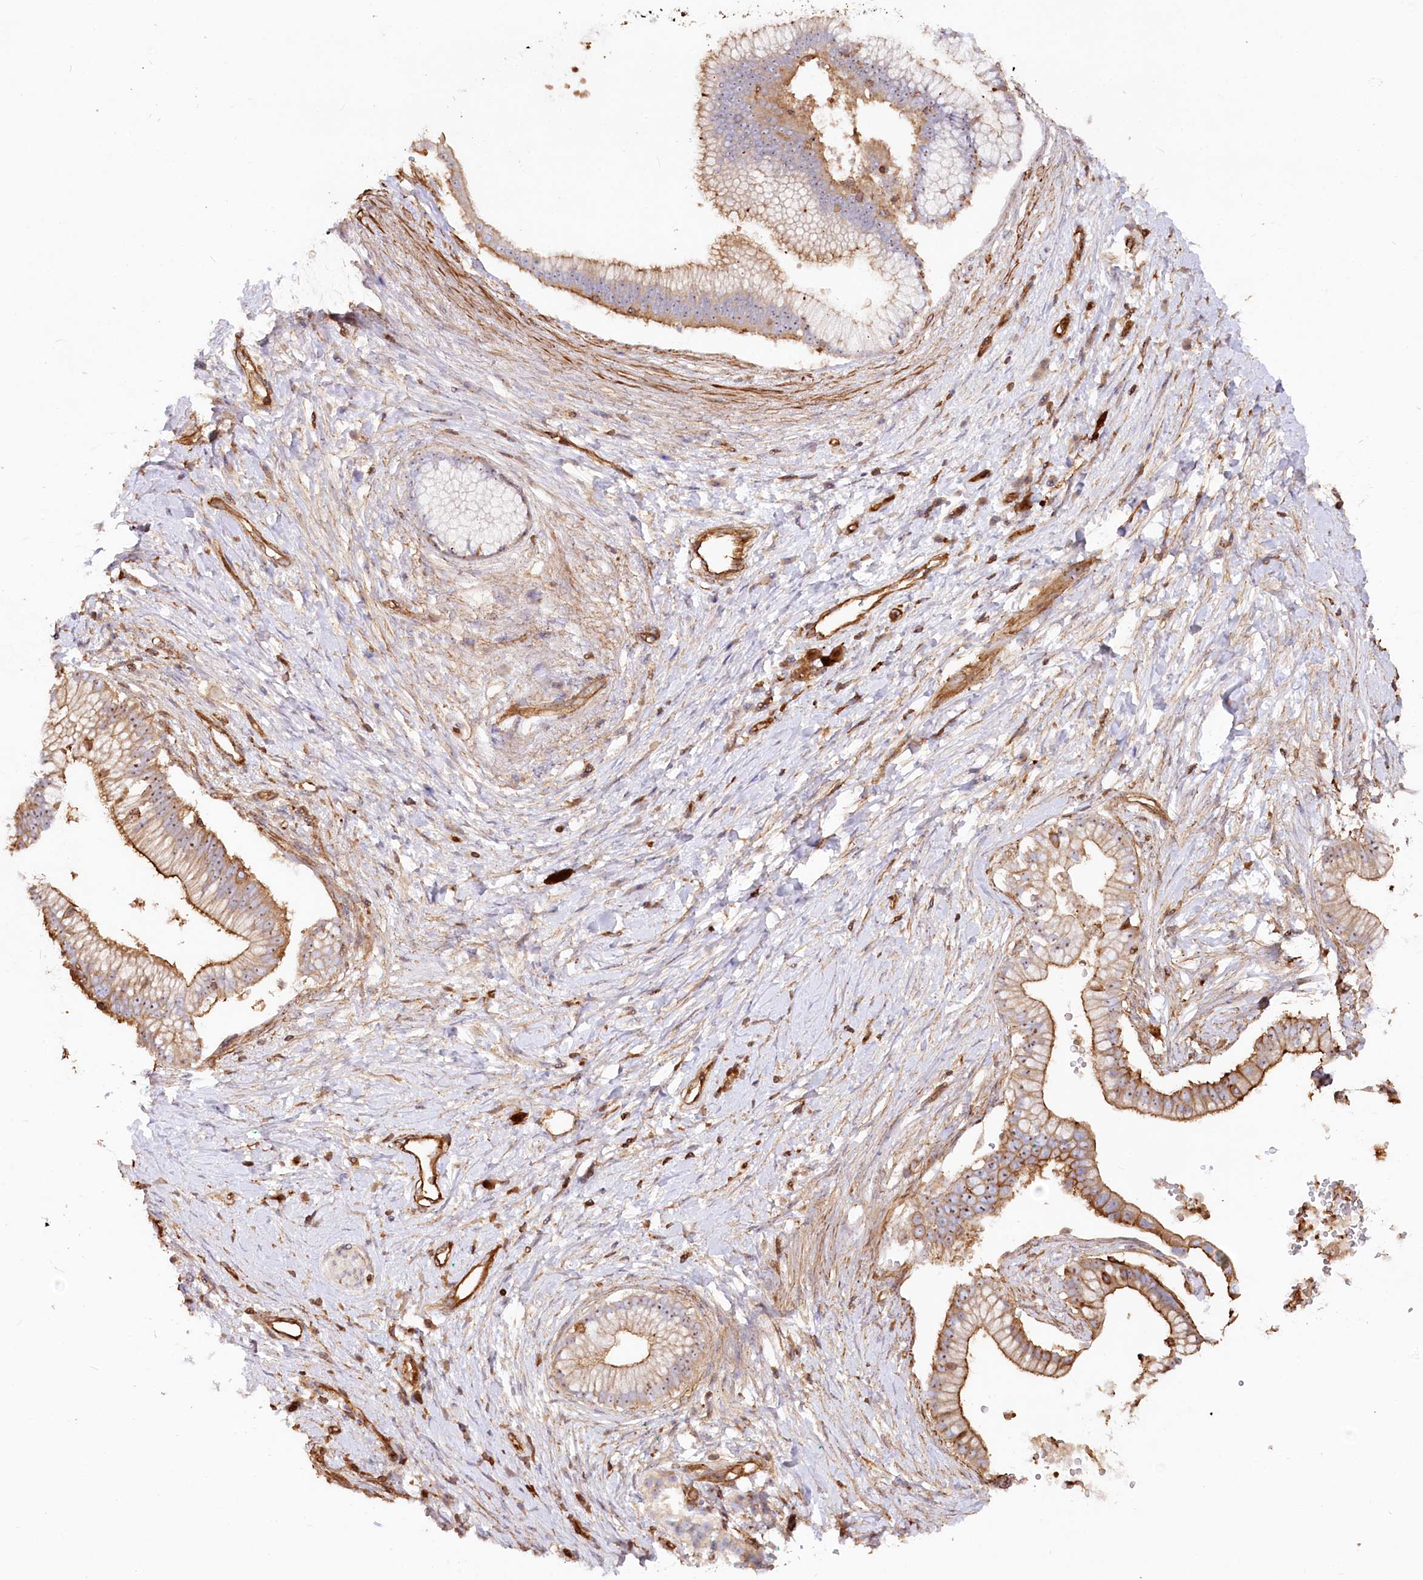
{"staining": {"intensity": "moderate", "quantity": "25%-75%", "location": "cytoplasmic/membranous,nuclear"}, "tissue": "pancreatic cancer", "cell_type": "Tumor cells", "image_type": "cancer", "snomed": [{"axis": "morphology", "description": "Adenocarcinoma, NOS"}, {"axis": "topography", "description": "Pancreas"}], "caption": "Pancreatic cancer was stained to show a protein in brown. There is medium levels of moderate cytoplasmic/membranous and nuclear staining in approximately 25%-75% of tumor cells.", "gene": "WDR36", "patient": {"sex": "male", "age": 68}}